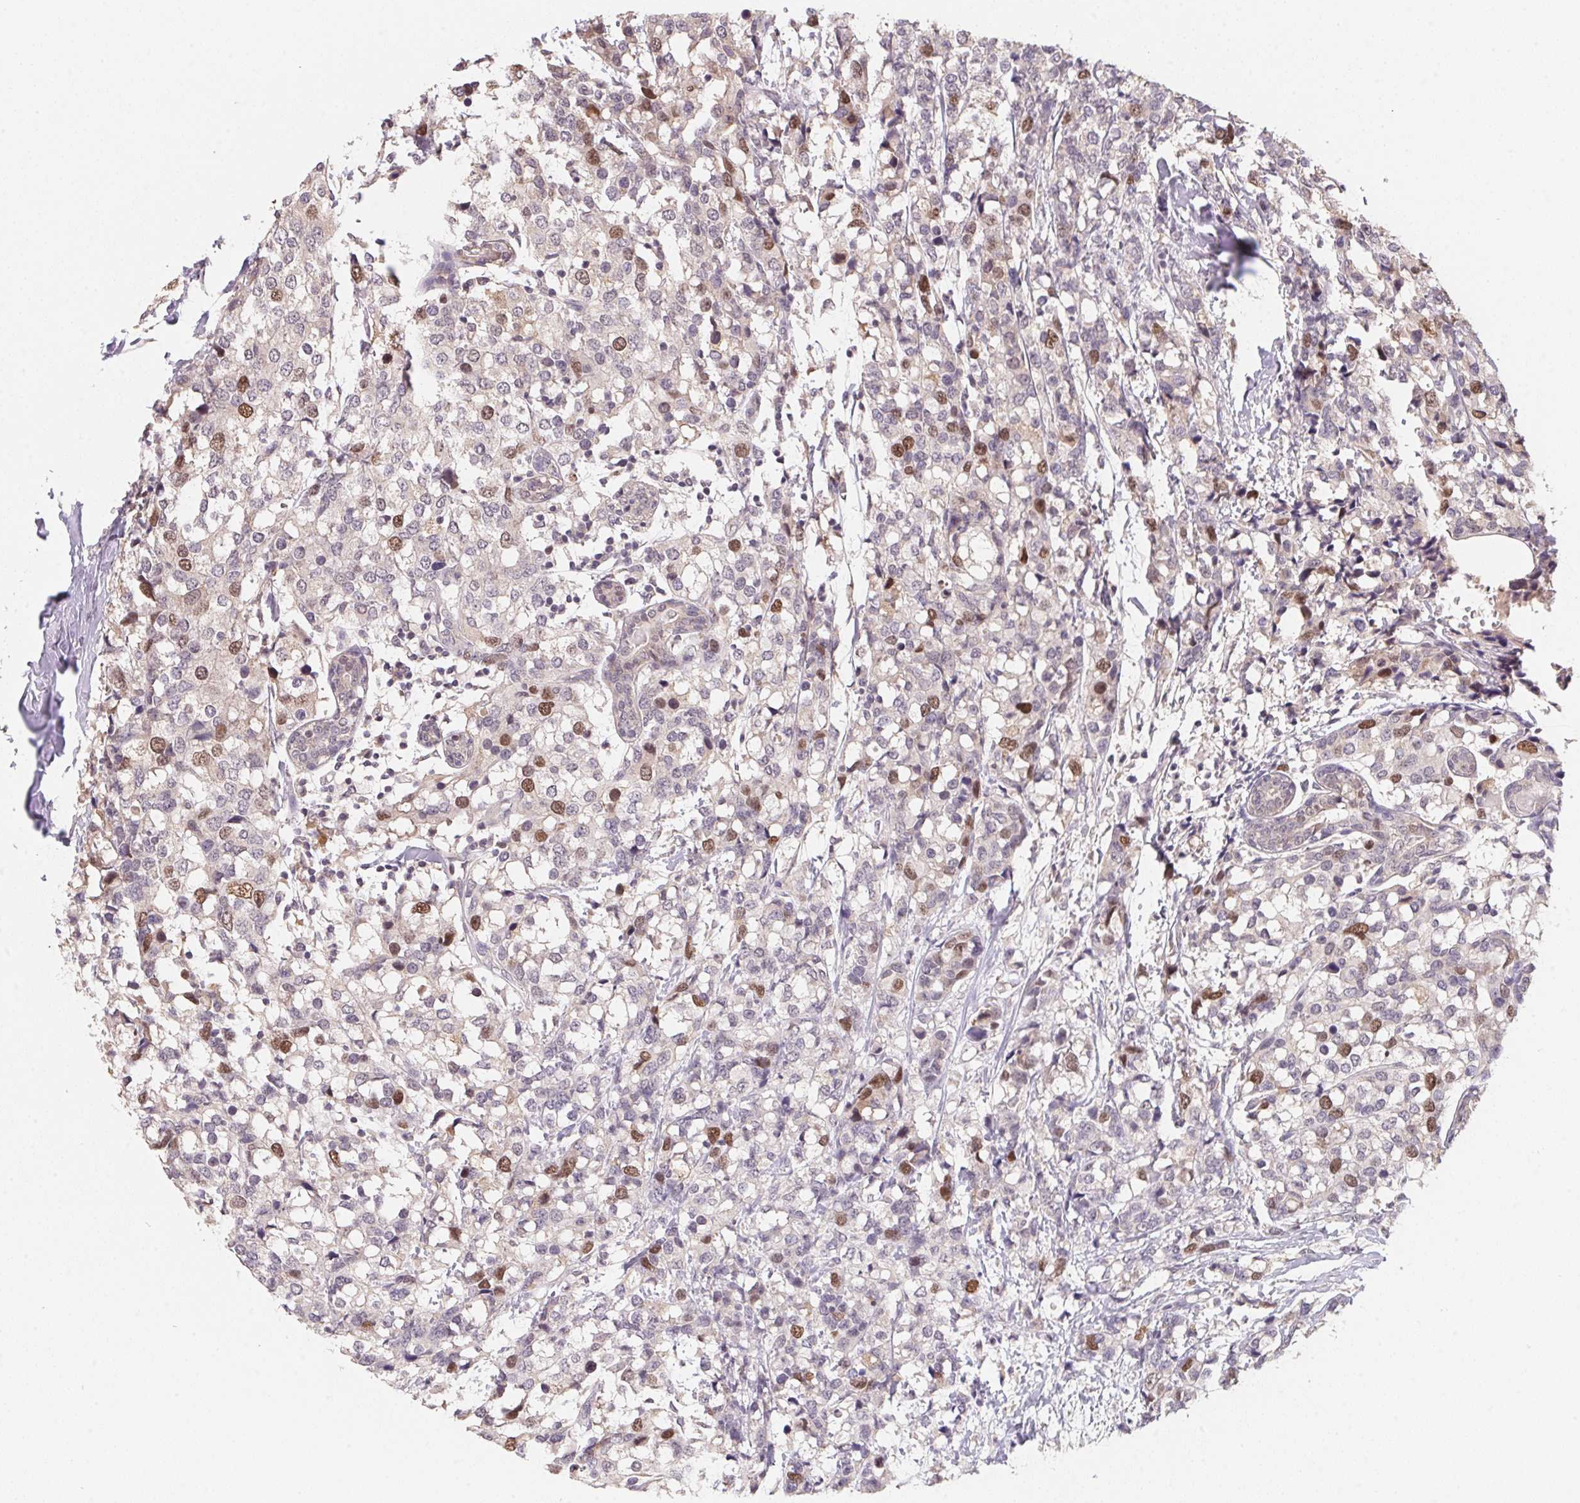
{"staining": {"intensity": "moderate", "quantity": "<25%", "location": "nuclear"}, "tissue": "breast cancer", "cell_type": "Tumor cells", "image_type": "cancer", "snomed": [{"axis": "morphology", "description": "Lobular carcinoma"}, {"axis": "topography", "description": "Breast"}], "caption": "Breast lobular carcinoma stained with a protein marker demonstrates moderate staining in tumor cells.", "gene": "KIFC1", "patient": {"sex": "female", "age": 59}}